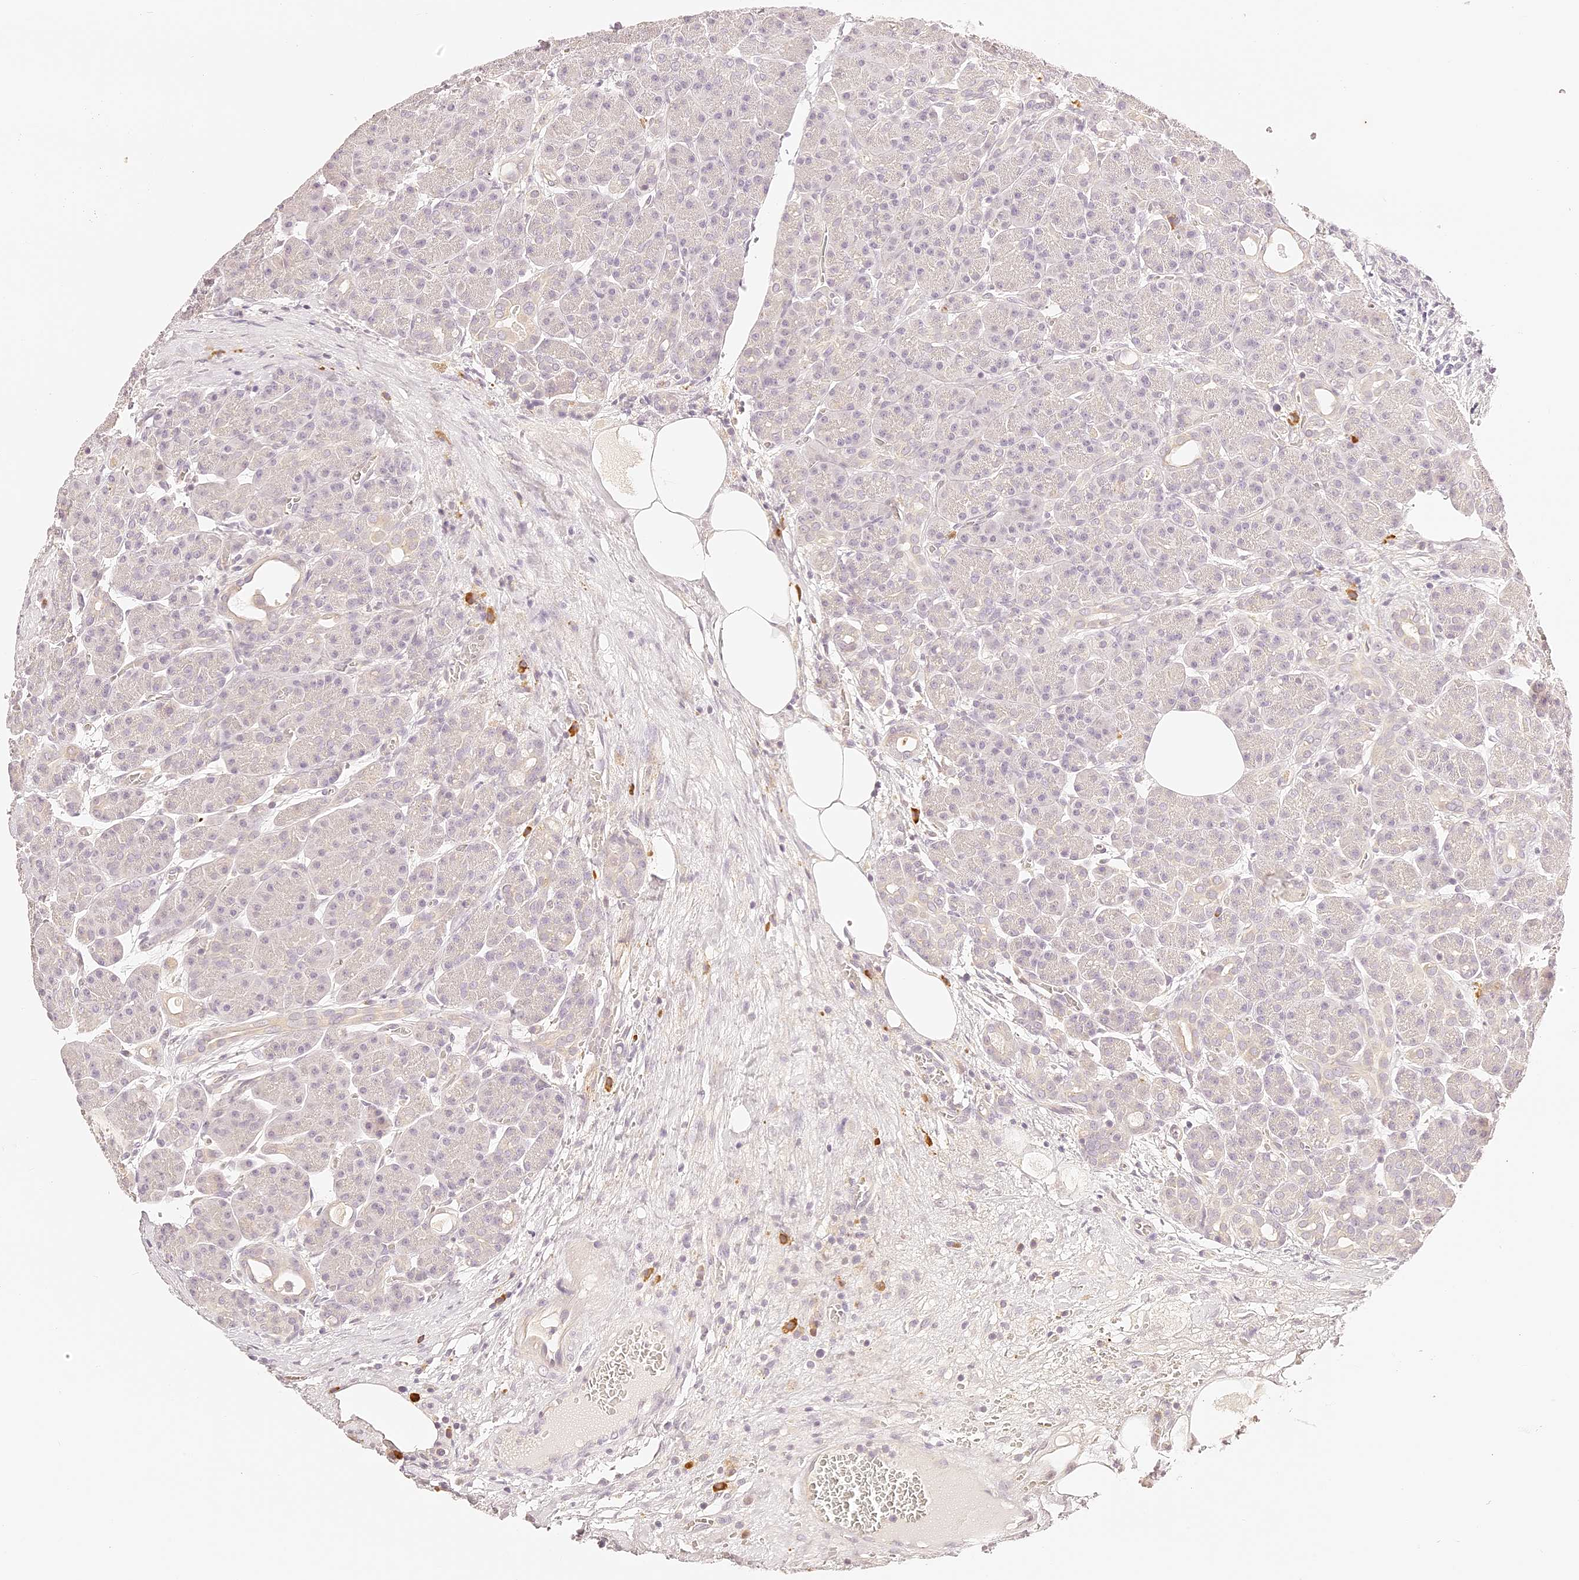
{"staining": {"intensity": "negative", "quantity": "none", "location": "none"}, "tissue": "pancreas", "cell_type": "Exocrine glandular cells", "image_type": "normal", "snomed": [{"axis": "morphology", "description": "Normal tissue, NOS"}, {"axis": "topography", "description": "Pancreas"}], "caption": "This histopathology image is of benign pancreas stained with immunohistochemistry to label a protein in brown with the nuclei are counter-stained blue. There is no expression in exocrine glandular cells.", "gene": "TRIM45", "patient": {"sex": "male", "age": 63}}